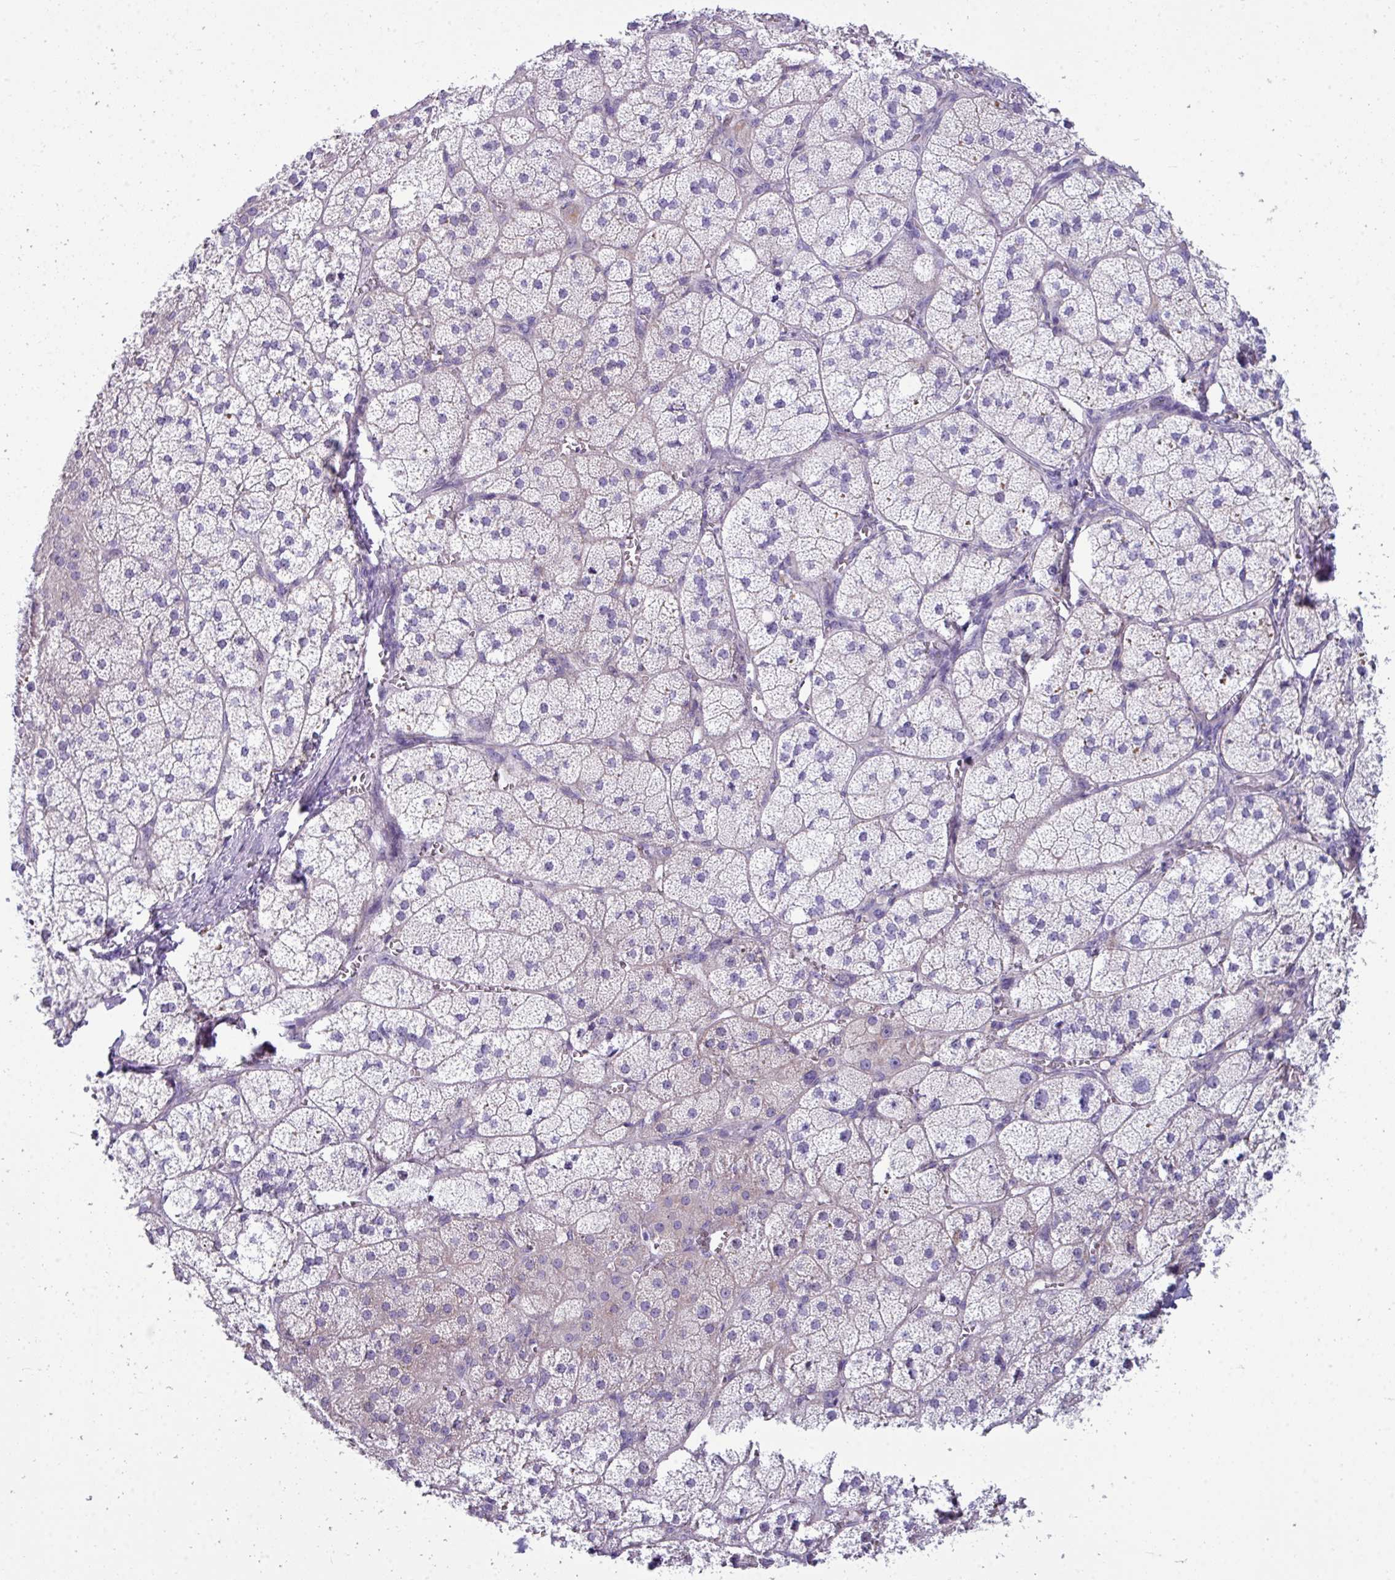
{"staining": {"intensity": "negative", "quantity": "none", "location": "none"}, "tissue": "adrenal gland", "cell_type": "Glandular cells", "image_type": "normal", "snomed": [{"axis": "morphology", "description": "Normal tissue, NOS"}, {"axis": "topography", "description": "Adrenal gland"}], "caption": "An immunohistochemistry histopathology image of normal adrenal gland is shown. There is no staining in glandular cells of adrenal gland.", "gene": "ABCC5", "patient": {"sex": "female", "age": 52}}